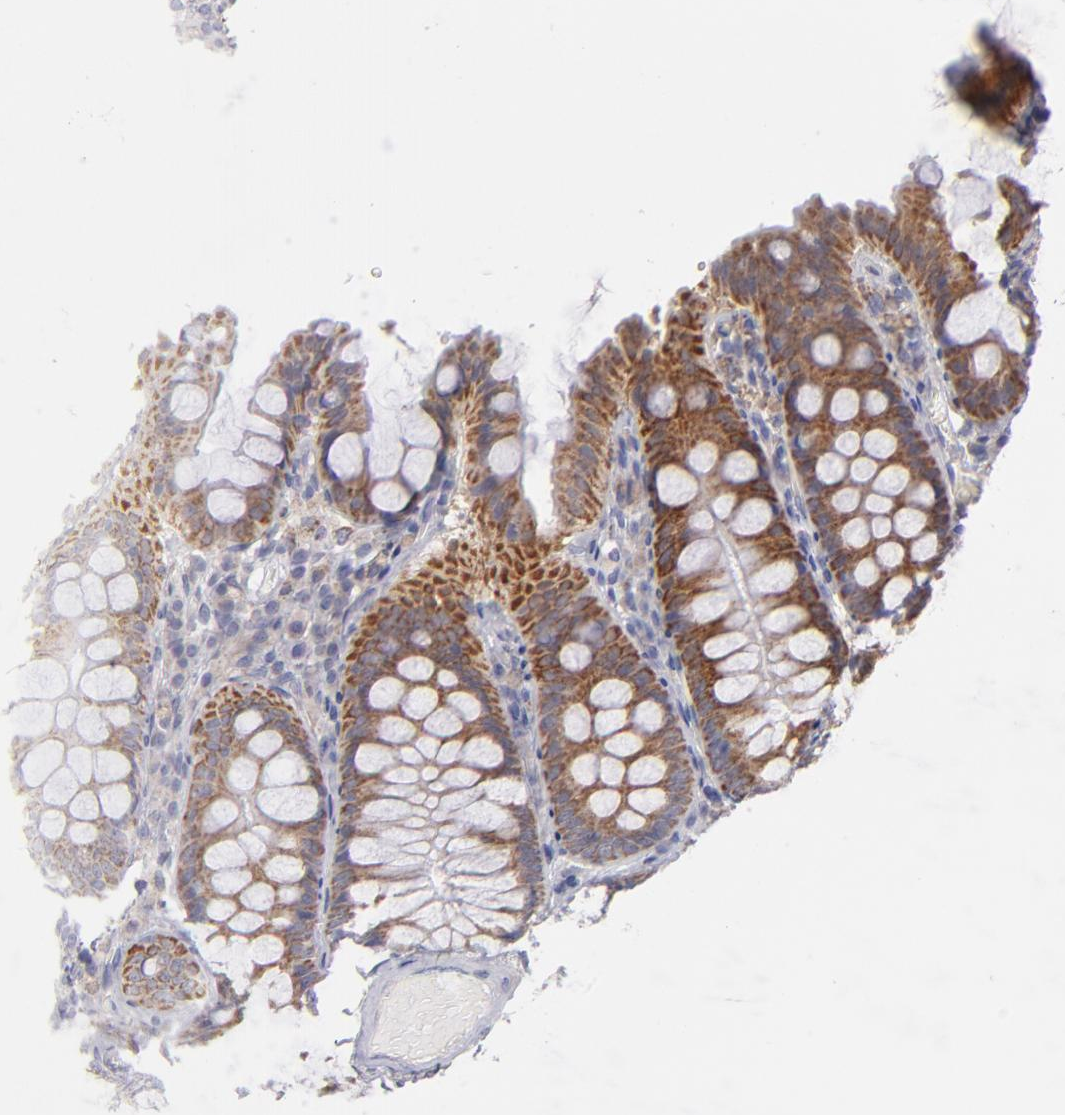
{"staining": {"intensity": "negative", "quantity": "none", "location": "none"}, "tissue": "colon", "cell_type": "Endothelial cells", "image_type": "normal", "snomed": [{"axis": "morphology", "description": "Normal tissue, NOS"}, {"axis": "topography", "description": "Colon"}], "caption": "Immunohistochemistry of benign human colon shows no staining in endothelial cells.", "gene": "HCCS", "patient": {"sex": "female", "age": 61}}